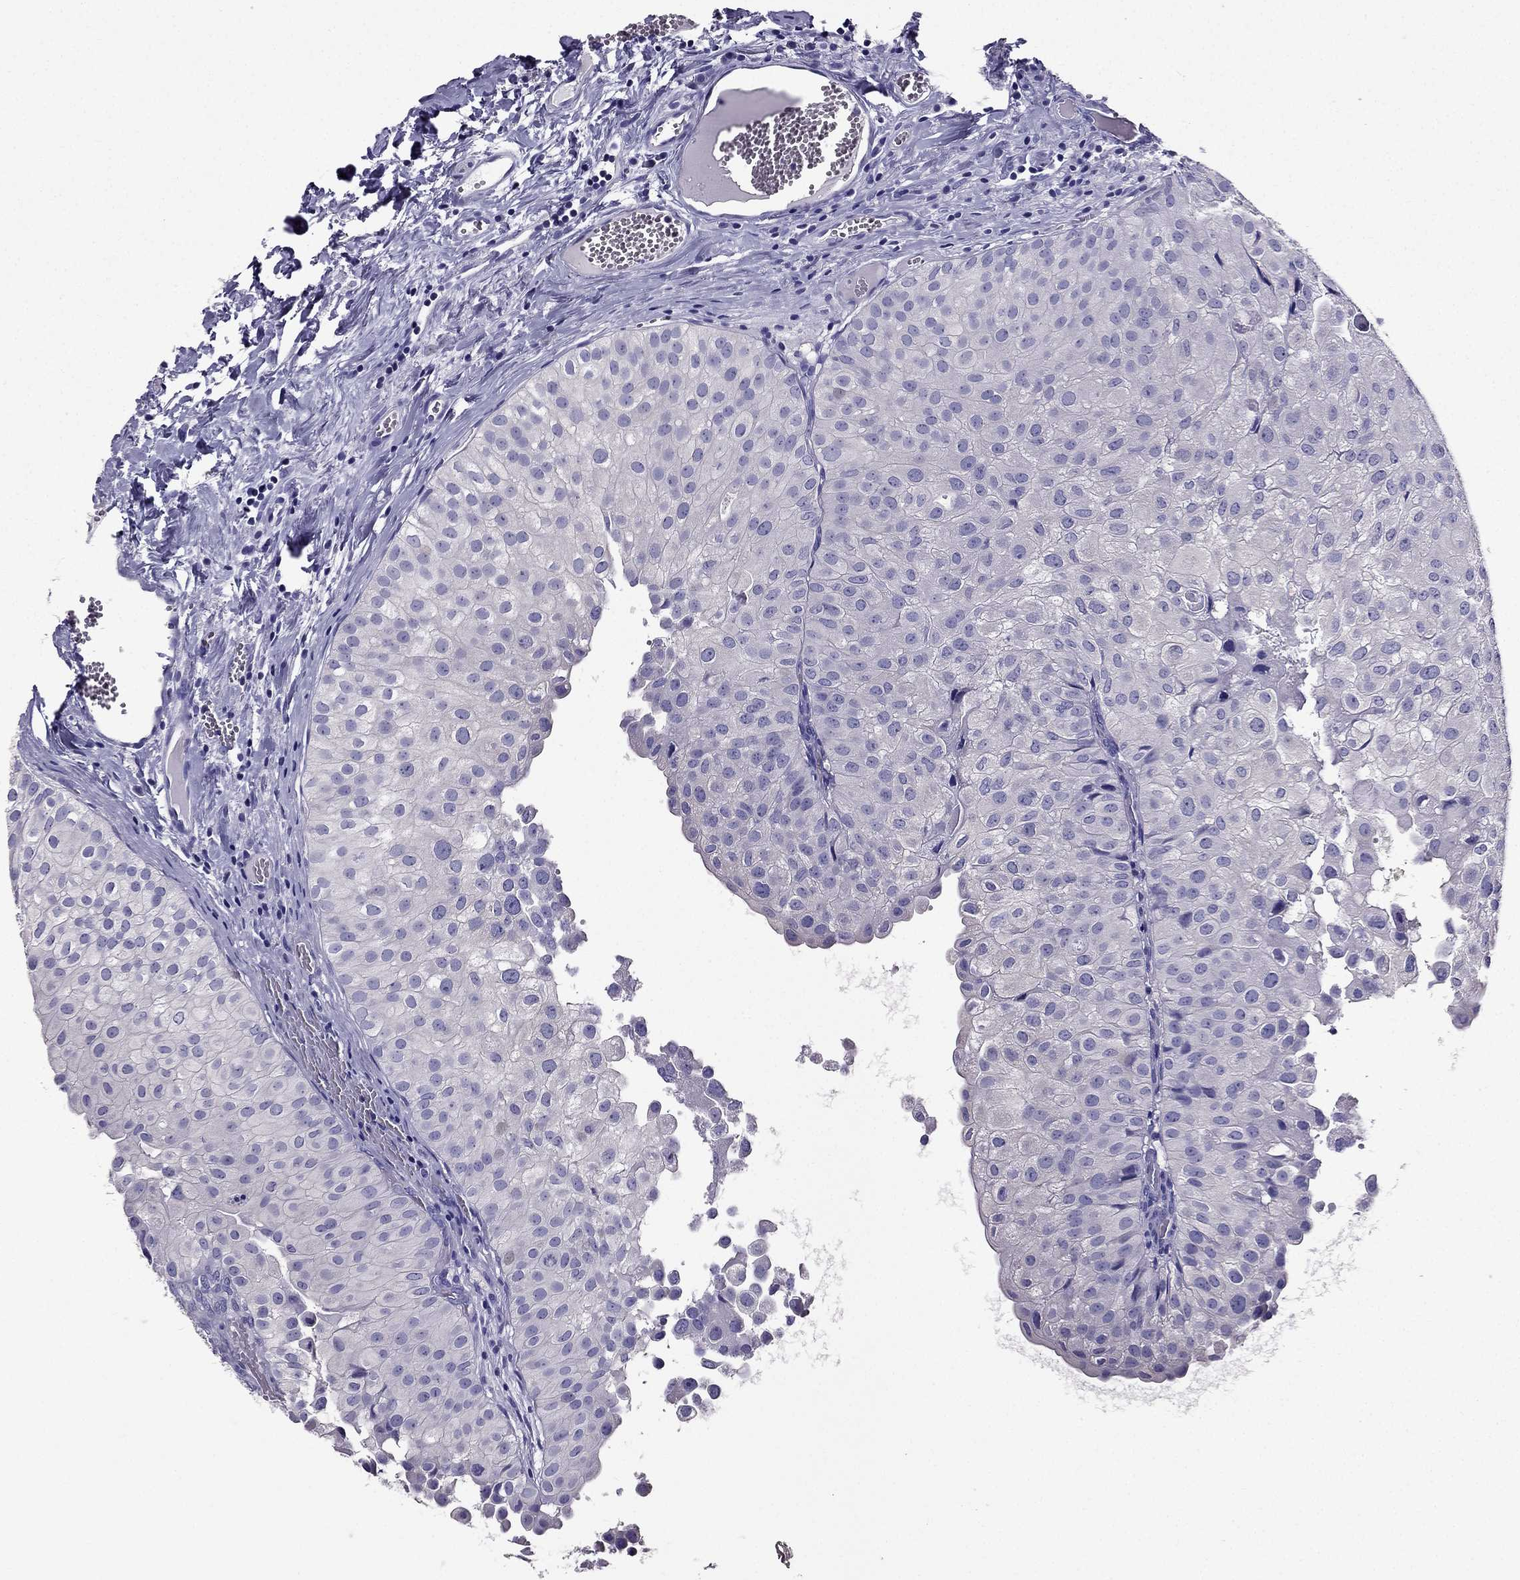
{"staining": {"intensity": "negative", "quantity": "none", "location": "none"}, "tissue": "urothelial cancer", "cell_type": "Tumor cells", "image_type": "cancer", "snomed": [{"axis": "morphology", "description": "Urothelial carcinoma, Low grade"}, {"axis": "topography", "description": "Urinary bladder"}], "caption": "Immunohistochemistry micrograph of neoplastic tissue: urothelial cancer stained with DAB demonstrates no significant protein positivity in tumor cells.", "gene": "AAK1", "patient": {"sex": "female", "age": 78}}